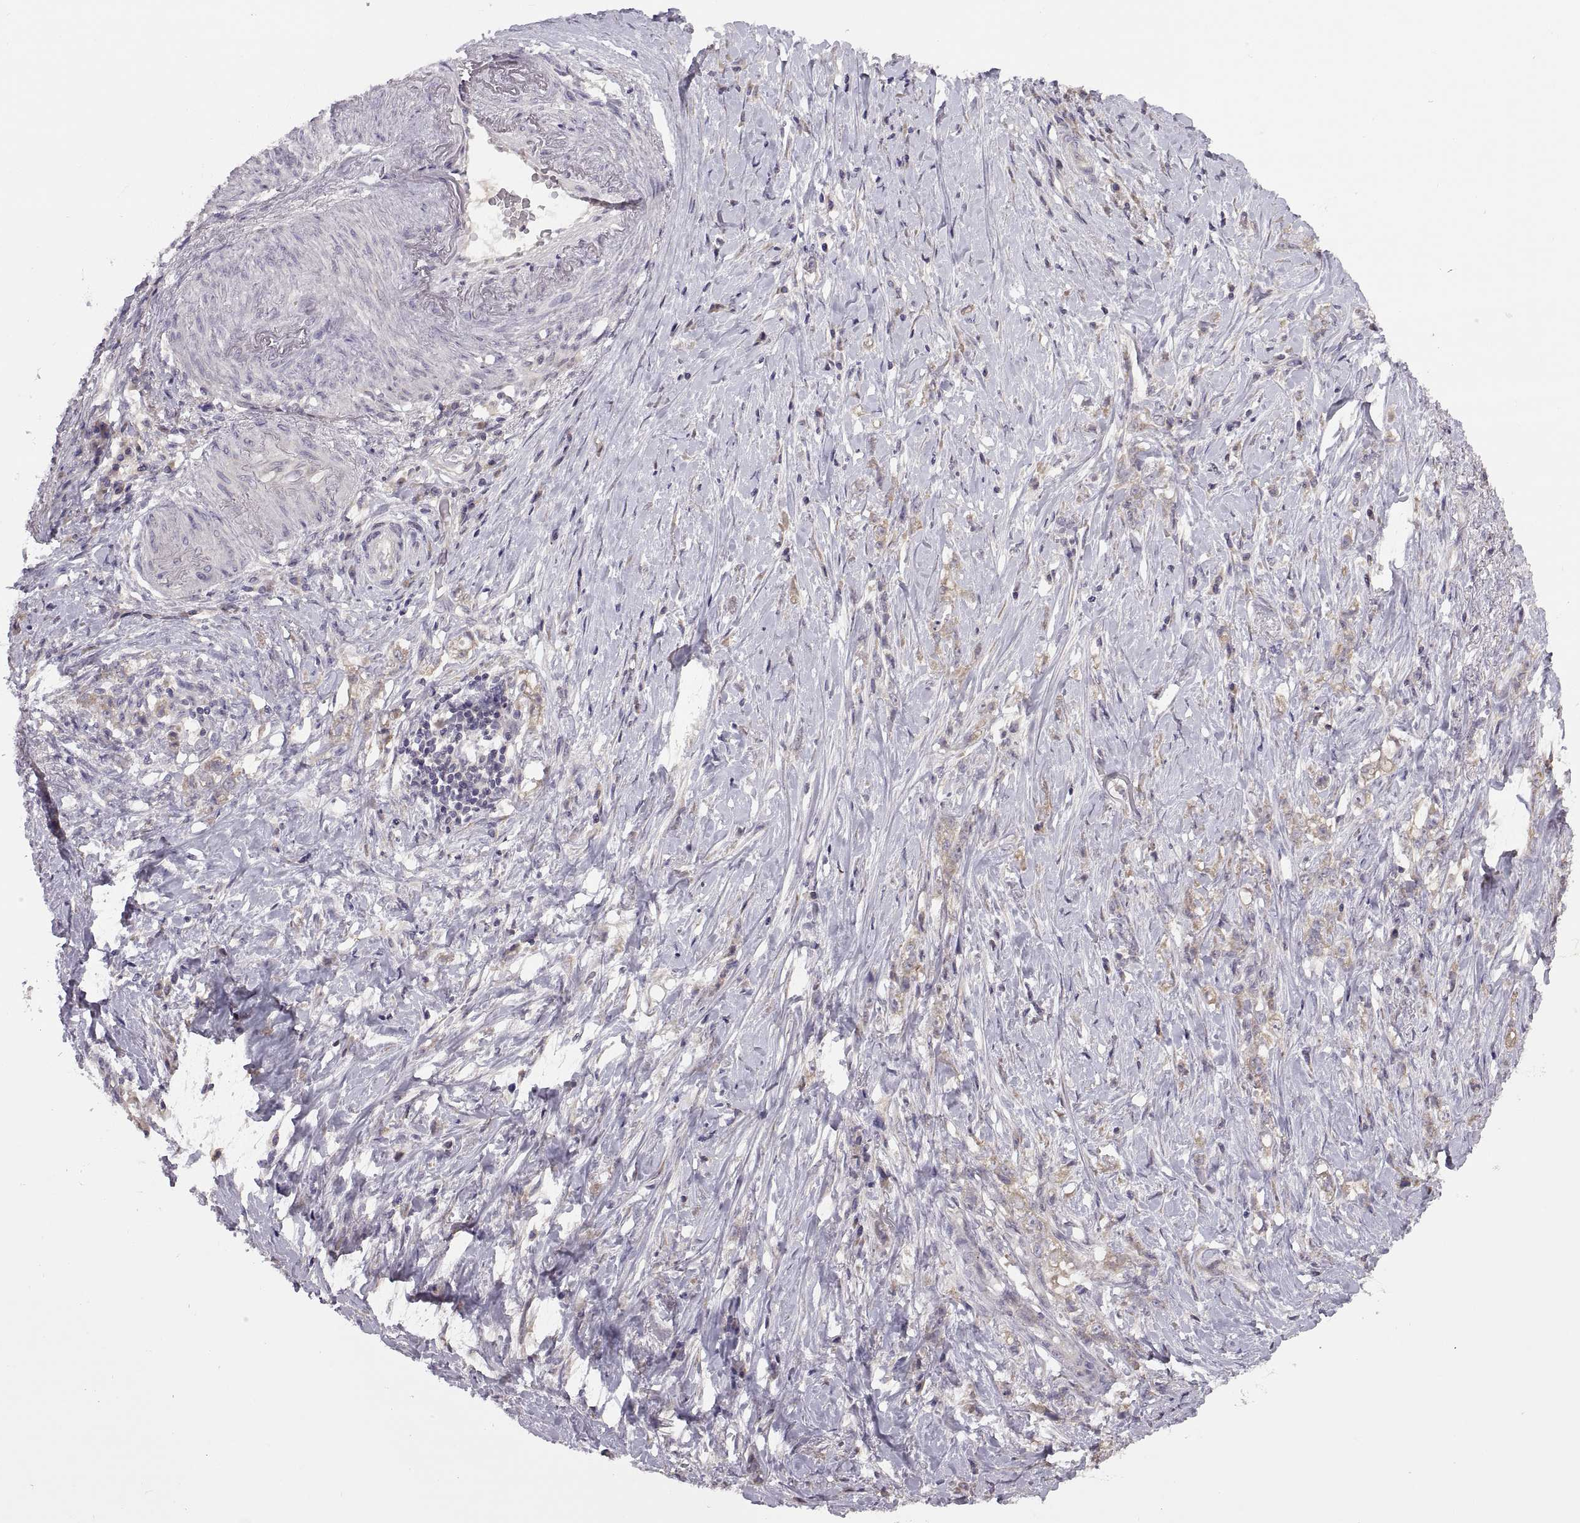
{"staining": {"intensity": "weak", "quantity": "25%-75%", "location": "cytoplasmic/membranous"}, "tissue": "stomach cancer", "cell_type": "Tumor cells", "image_type": "cancer", "snomed": [{"axis": "morphology", "description": "Adenocarcinoma, NOS"}, {"axis": "topography", "description": "Stomach, lower"}], "caption": "The immunohistochemical stain highlights weak cytoplasmic/membranous staining in tumor cells of stomach cancer tissue.", "gene": "ACSBG2", "patient": {"sex": "male", "age": 88}}